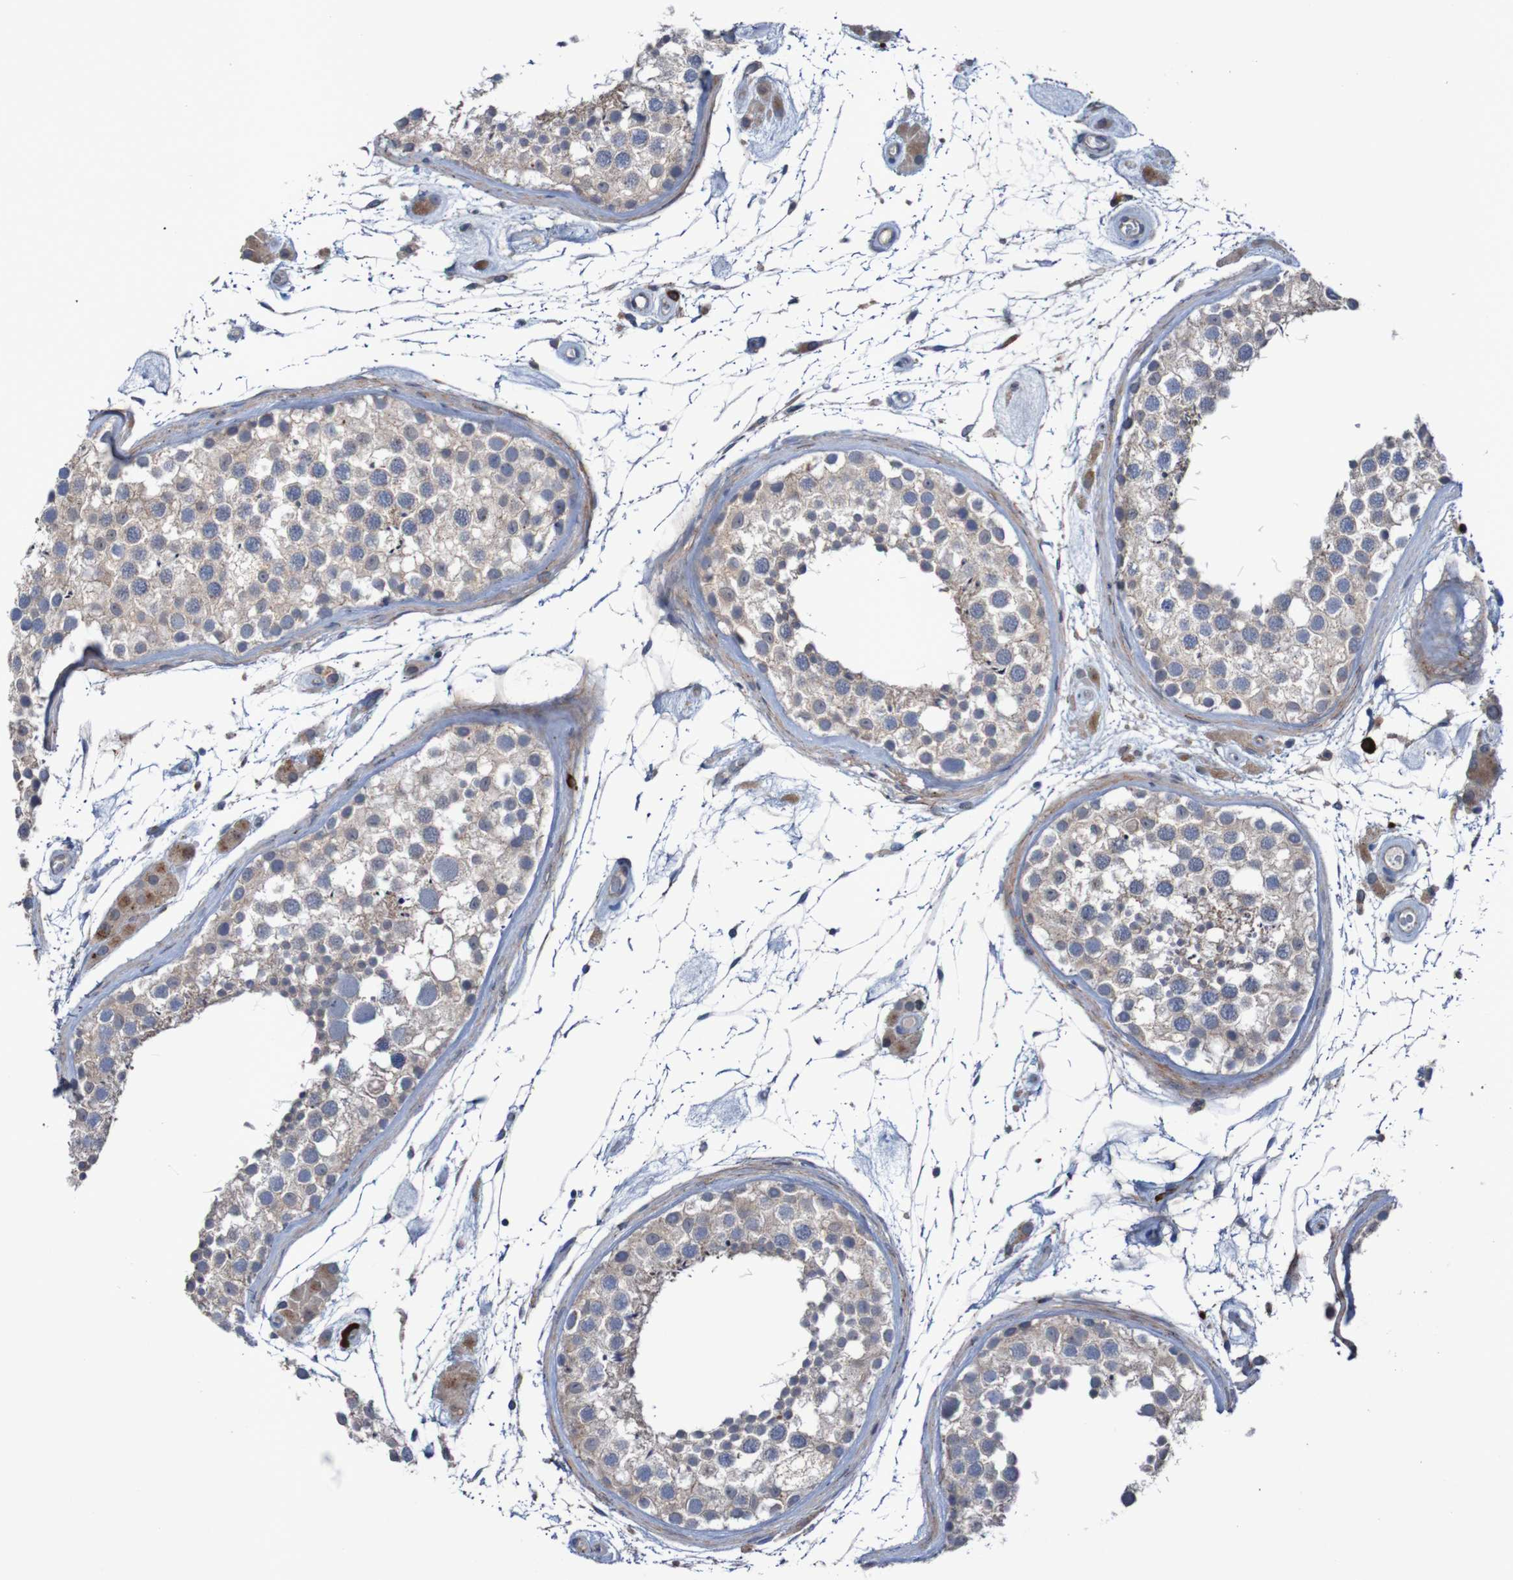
{"staining": {"intensity": "weak", "quantity": "25%-75%", "location": "cytoplasmic/membranous"}, "tissue": "testis", "cell_type": "Cells in seminiferous ducts", "image_type": "normal", "snomed": [{"axis": "morphology", "description": "Normal tissue, NOS"}, {"axis": "topography", "description": "Testis"}], "caption": "Cells in seminiferous ducts exhibit low levels of weak cytoplasmic/membranous expression in approximately 25%-75% of cells in benign human testis.", "gene": "ANGPT4", "patient": {"sex": "male", "age": 46}}